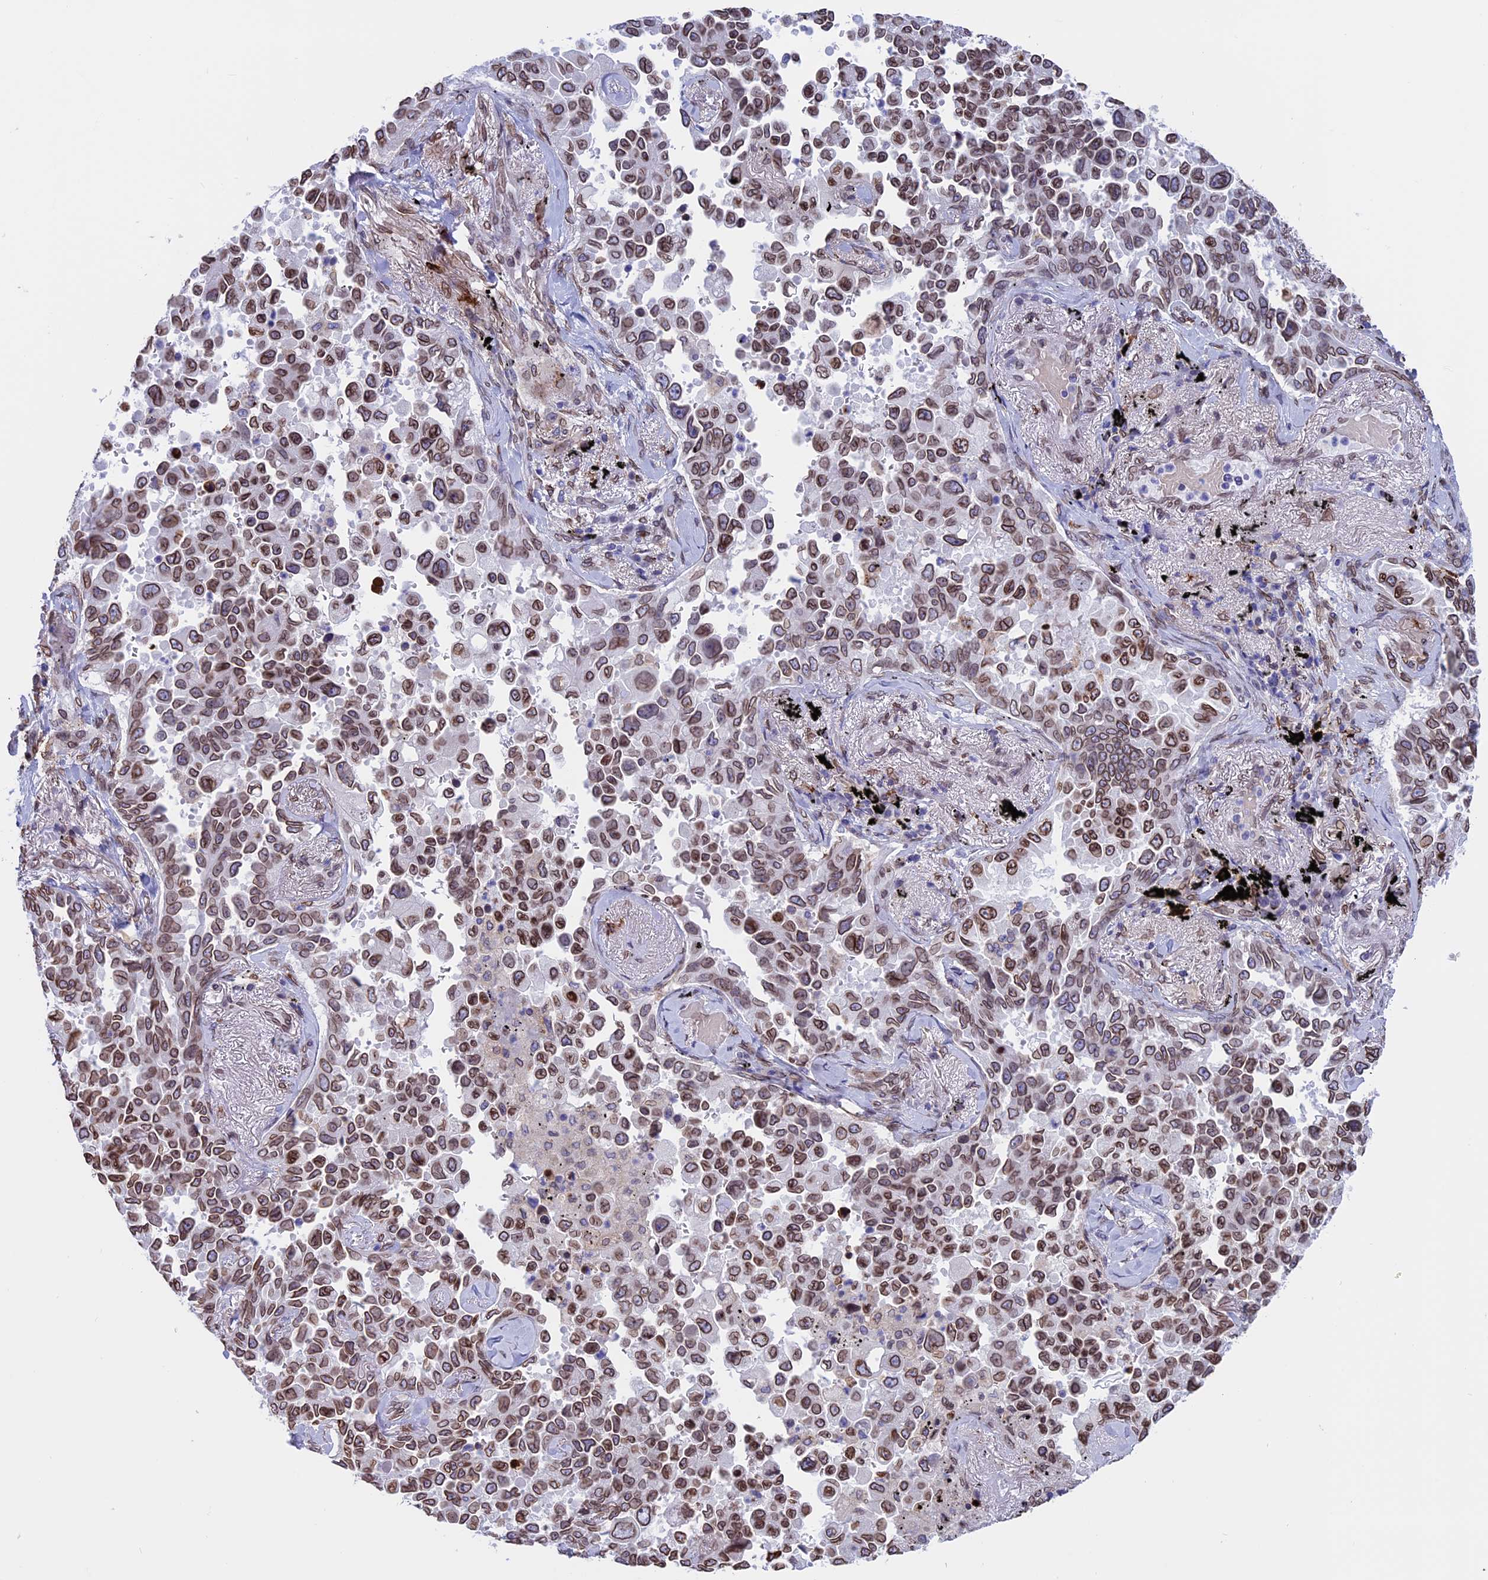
{"staining": {"intensity": "moderate", "quantity": ">75%", "location": "cytoplasmic/membranous,nuclear"}, "tissue": "lung cancer", "cell_type": "Tumor cells", "image_type": "cancer", "snomed": [{"axis": "morphology", "description": "Adenocarcinoma, NOS"}, {"axis": "topography", "description": "Lung"}], "caption": "Immunohistochemistry (DAB (3,3'-diaminobenzidine)) staining of human lung adenocarcinoma displays moderate cytoplasmic/membranous and nuclear protein expression in about >75% of tumor cells.", "gene": "TMPRSS7", "patient": {"sex": "female", "age": 67}}